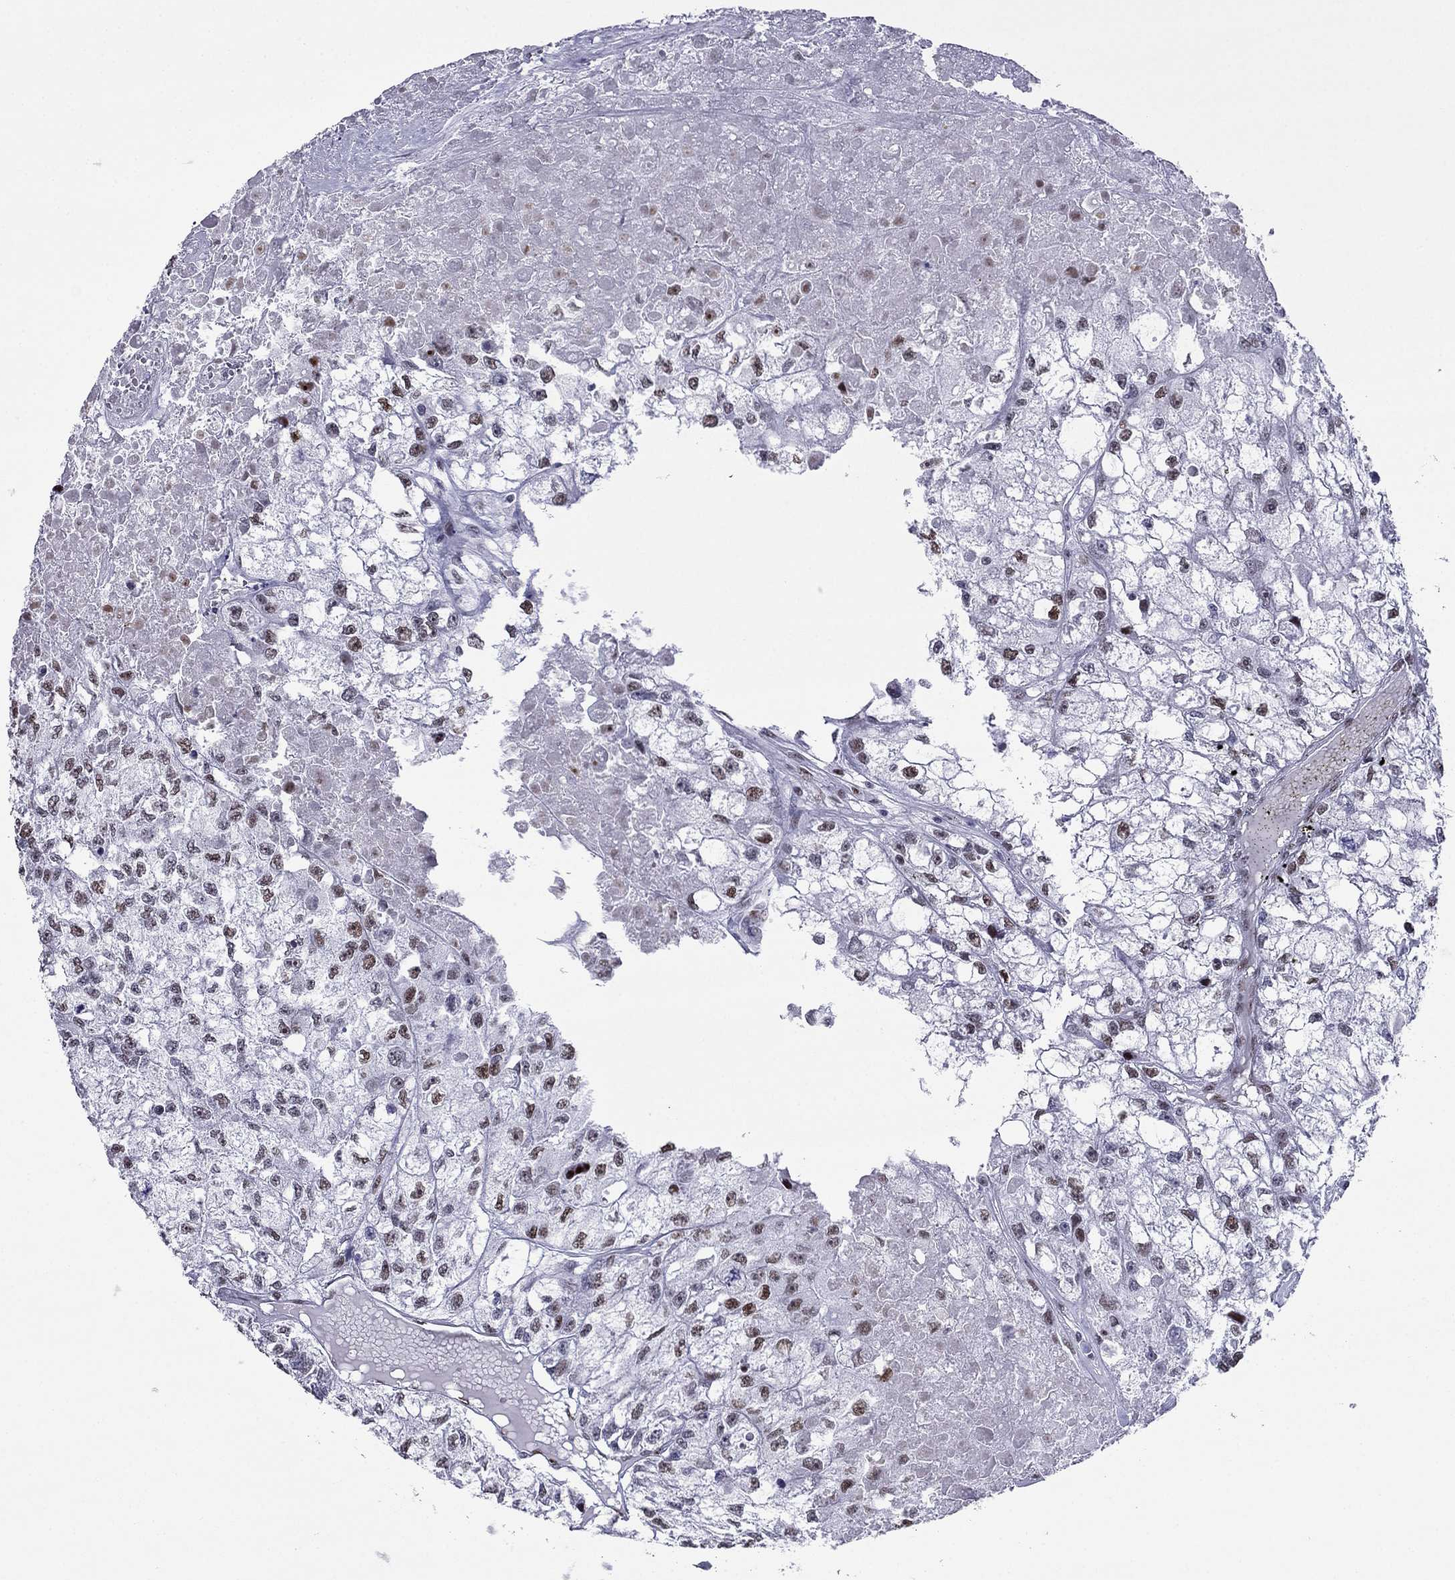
{"staining": {"intensity": "moderate", "quantity": "25%-75%", "location": "nuclear"}, "tissue": "renal cancer", "cell_type": "Tumor cells", "image_type": "cancer", "snomed": [{"axis": "morphology", "description": "Adenocarcinoma, NOS"}, {"axis": "topography", "description": "Kidney"}], "caption": "An immunohistochemistry micrograph of tumor tissue is shown. Protein staining in brown labels moderate nuclear positivity in renal adenocarcinoma within tumor cells.", "gene": "PPM1G", "patient": {"sex": "male", "age": 56}}